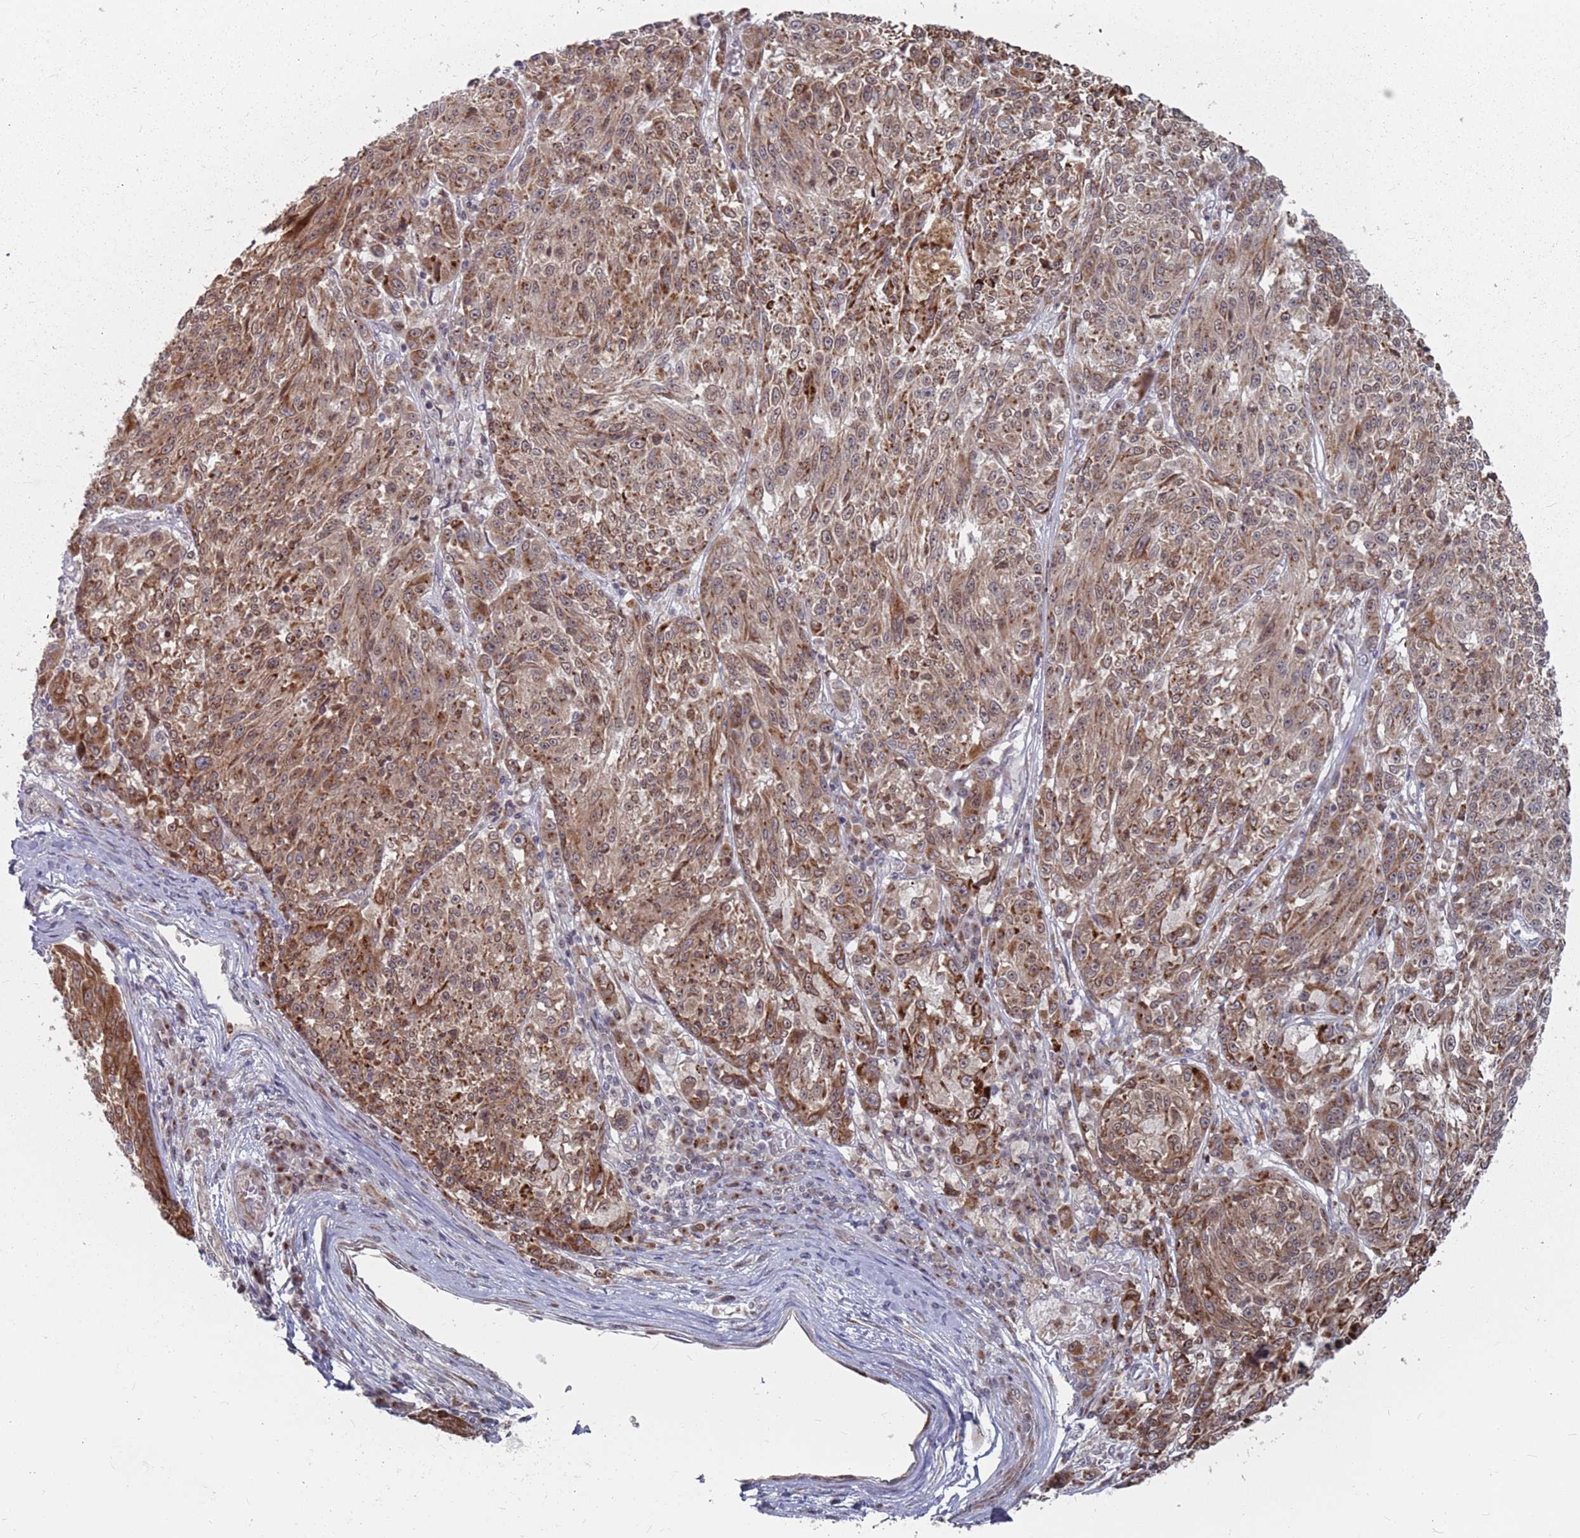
{"staining": {"intensity": "strong", "quantity": ">75%", "location": "cytoplasmic/membranous"}, "tissue": "melanoma", "cell_type": "Tumor cells", "image_type": "cancer", "snomed": [{"axis": "morphology", "description": "Malignant melanoma, NOS"}, {"axis": "topography", "description": "Skin"}], "caption": "A high amount of strong cytoplasmic/membranous staining is appreciated in about >75% of tumor cells in melanoma tissue.", "gene": "FMO4", "patient": {"sex": "male", "age": 53}}